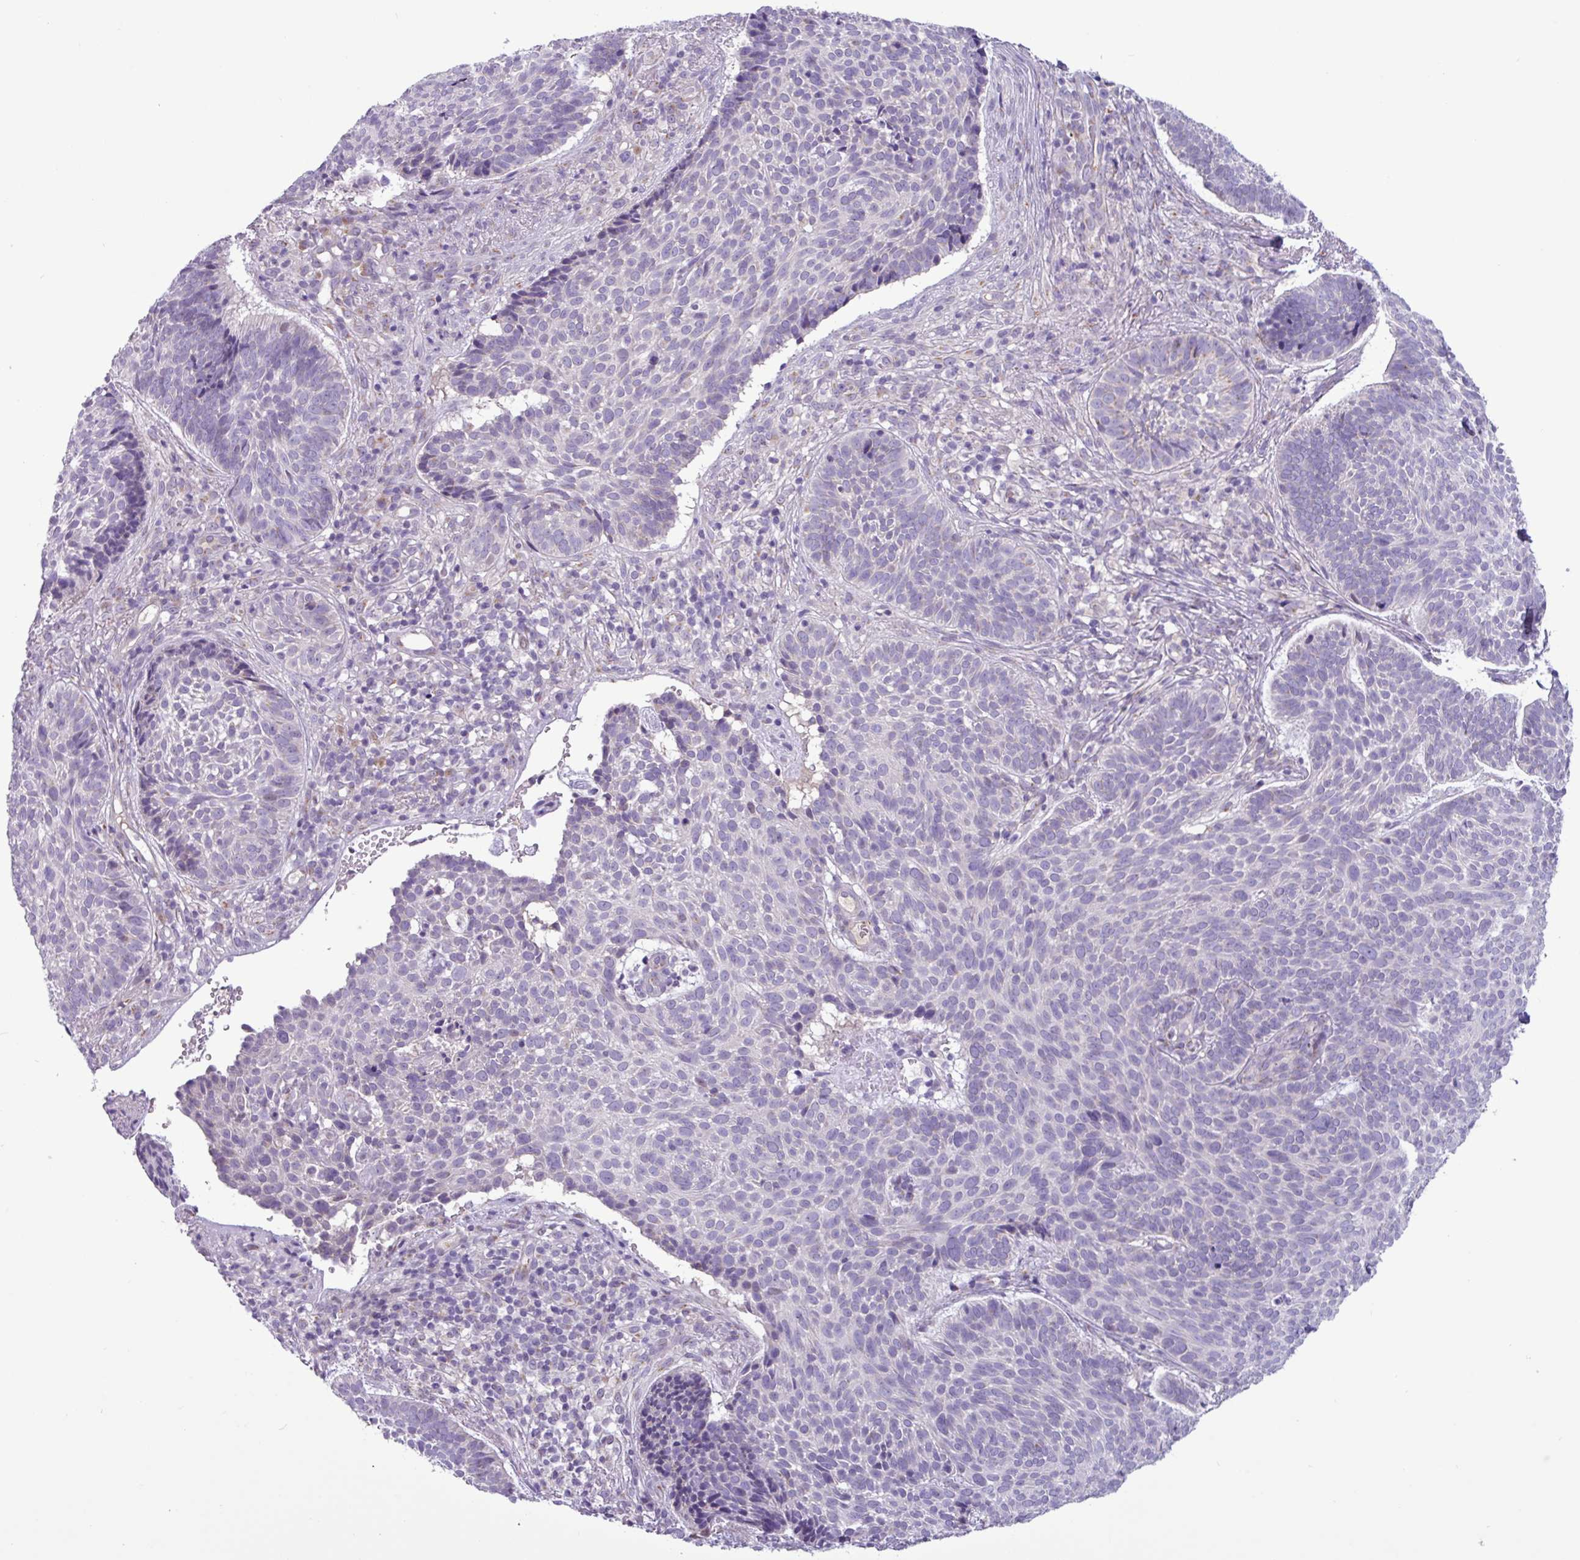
{"staining": {"intensity": "negative", "quantity": "none", "location": "none"}, "tissue": "skin cancer", "cell_type": "Tumor cells", "image_type": "cancer", "snomed": [{"axis": "morphology", "description": "Basal cell carcinoma"}, {"axis": "topography", "description": "Skin"}], "caption": "DAB (3,3'-diaminobenzidine) immunohistochemical staining of skin cancer reveals no significant staining in tumor cells.", "gene": "STIMATE", "patient": {"sex": "male", "age": 70}}